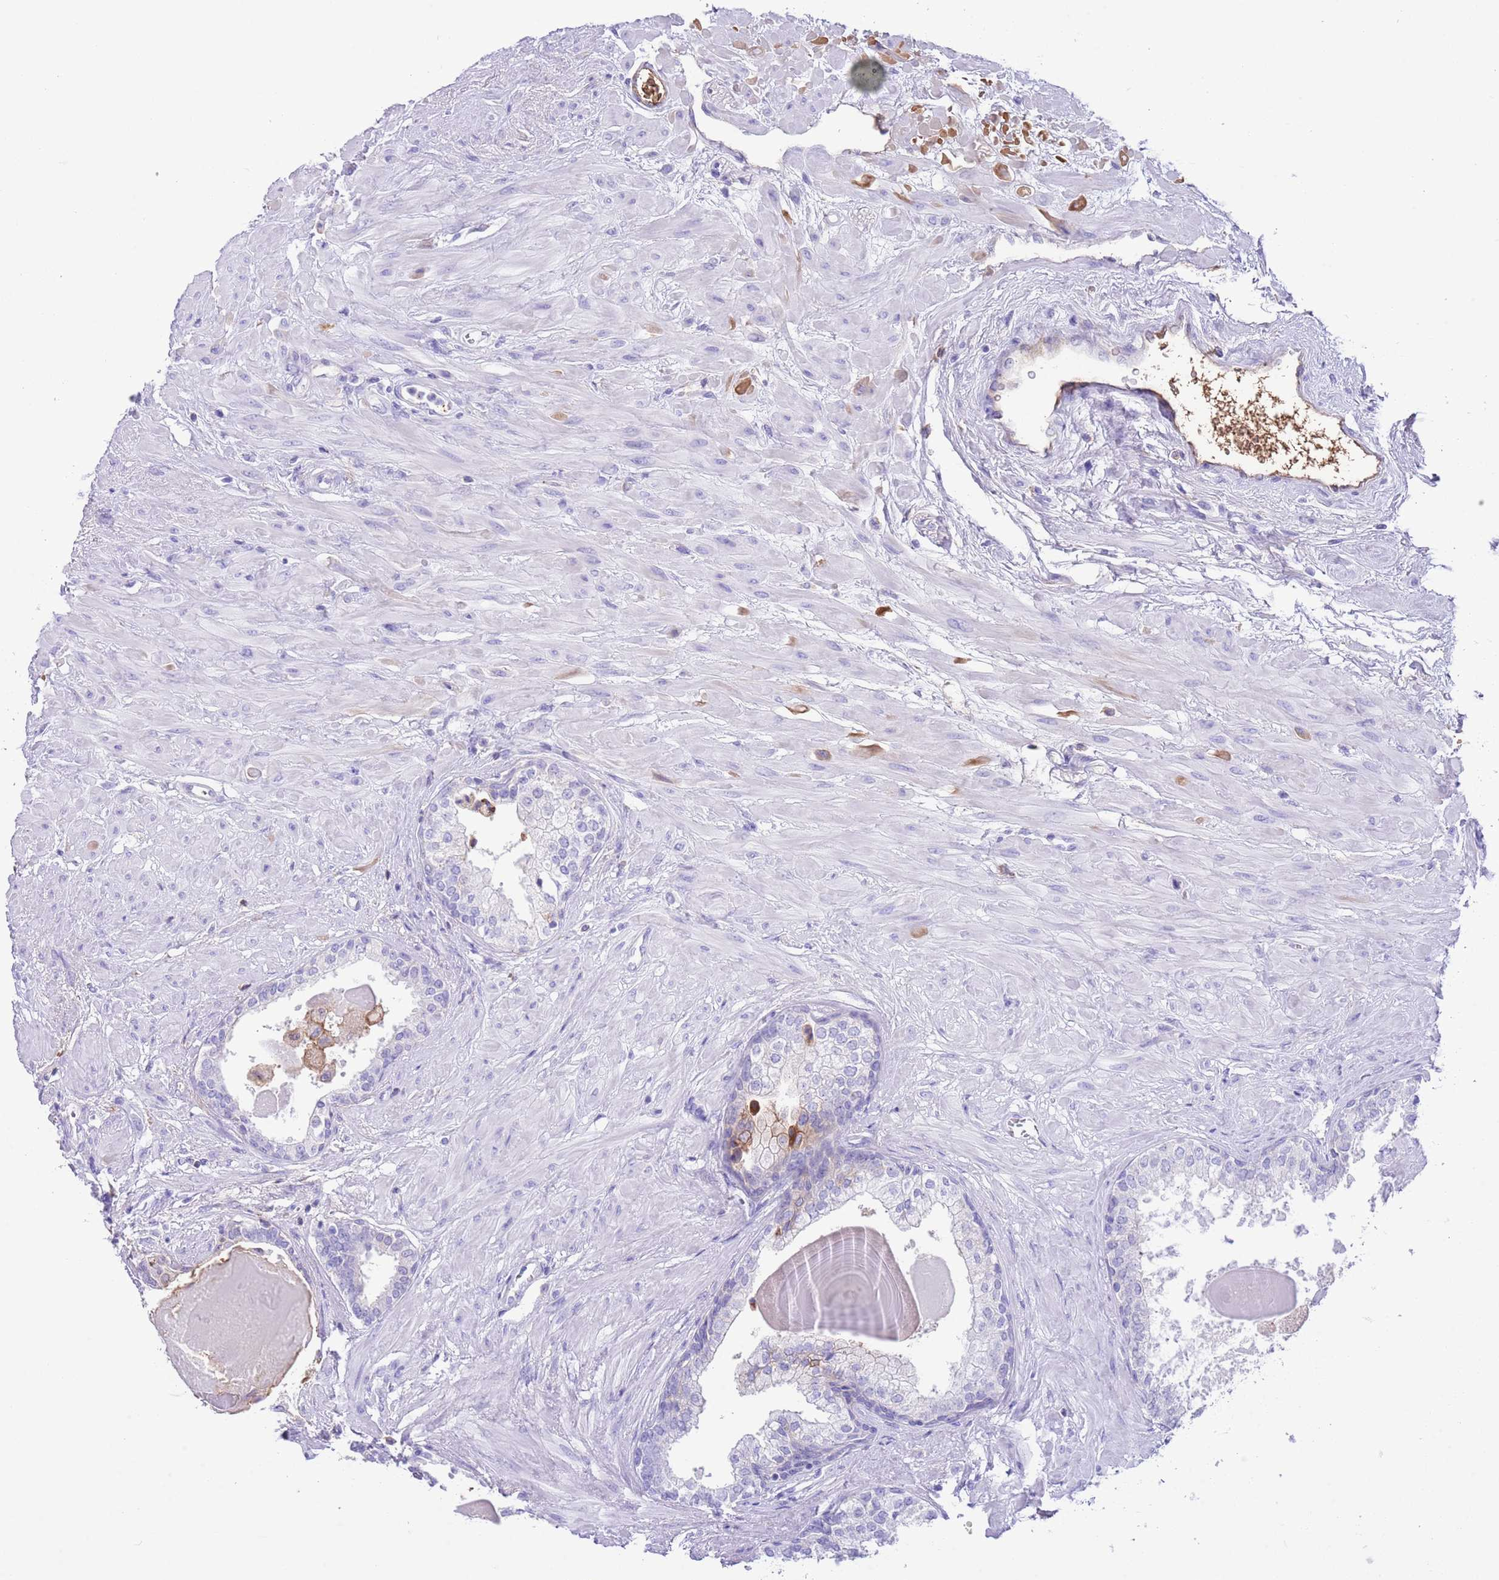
{"staining": {"intensity": "negative", "quantity": "none", "location": "none"}, "tissue": "prostate", "cell_type": "Glandular cells", "image_type": "normal", "snomed": [{"axis": "morphology", "description": "Normal tissue, NOS"}, {"axis": "topography", "description": "Prostate"}], "caption": "A histopathology image of prostate stained for a protein displays no brown staining in glandular cells. Brightfield microscopy of IHC stained with DAB (brown) and hematoxylin (blue), captured at high magnification.", "gene": "IGF1", "patient": {"sex": "male", "age": 57}}